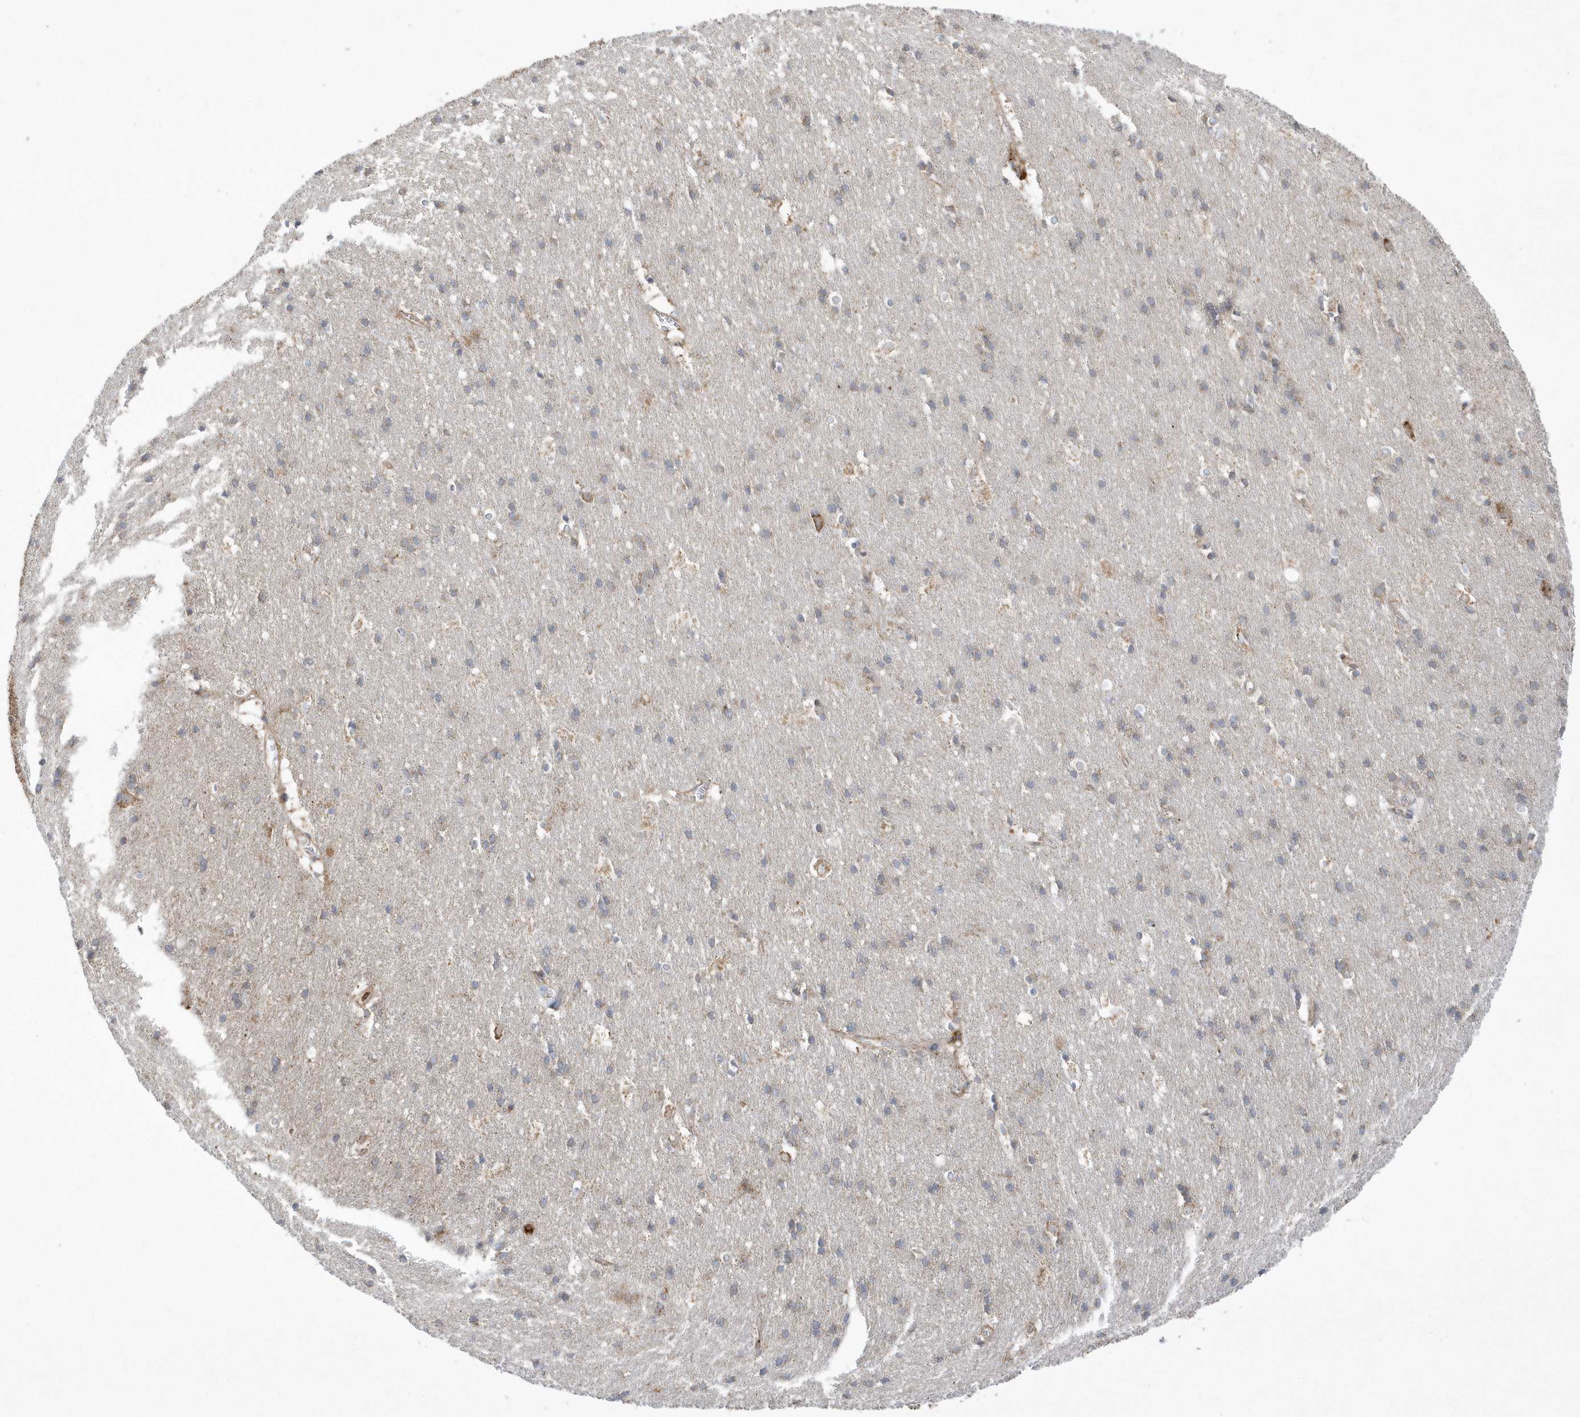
{"staining": {"intensity": "negative", "quantity": "none", "location": "none"}, "tissue": "cerebral cortex", "cell_type": "Endothelial cells", "image_type": "normal", "snomed": [{"axis": "morphology", "description": "Normal tissue, NOS"}, {"axis": "topography", "description": "Cerebral cortex"}], "caption": "High power microscopy photomicrograph of an IHC histopathology image of unremarkable cerebral cortex, revealing no significant positivity in endothelial cells.", "gene": "SH3BP2", "patient": {"sex": "male", "age": 54}}